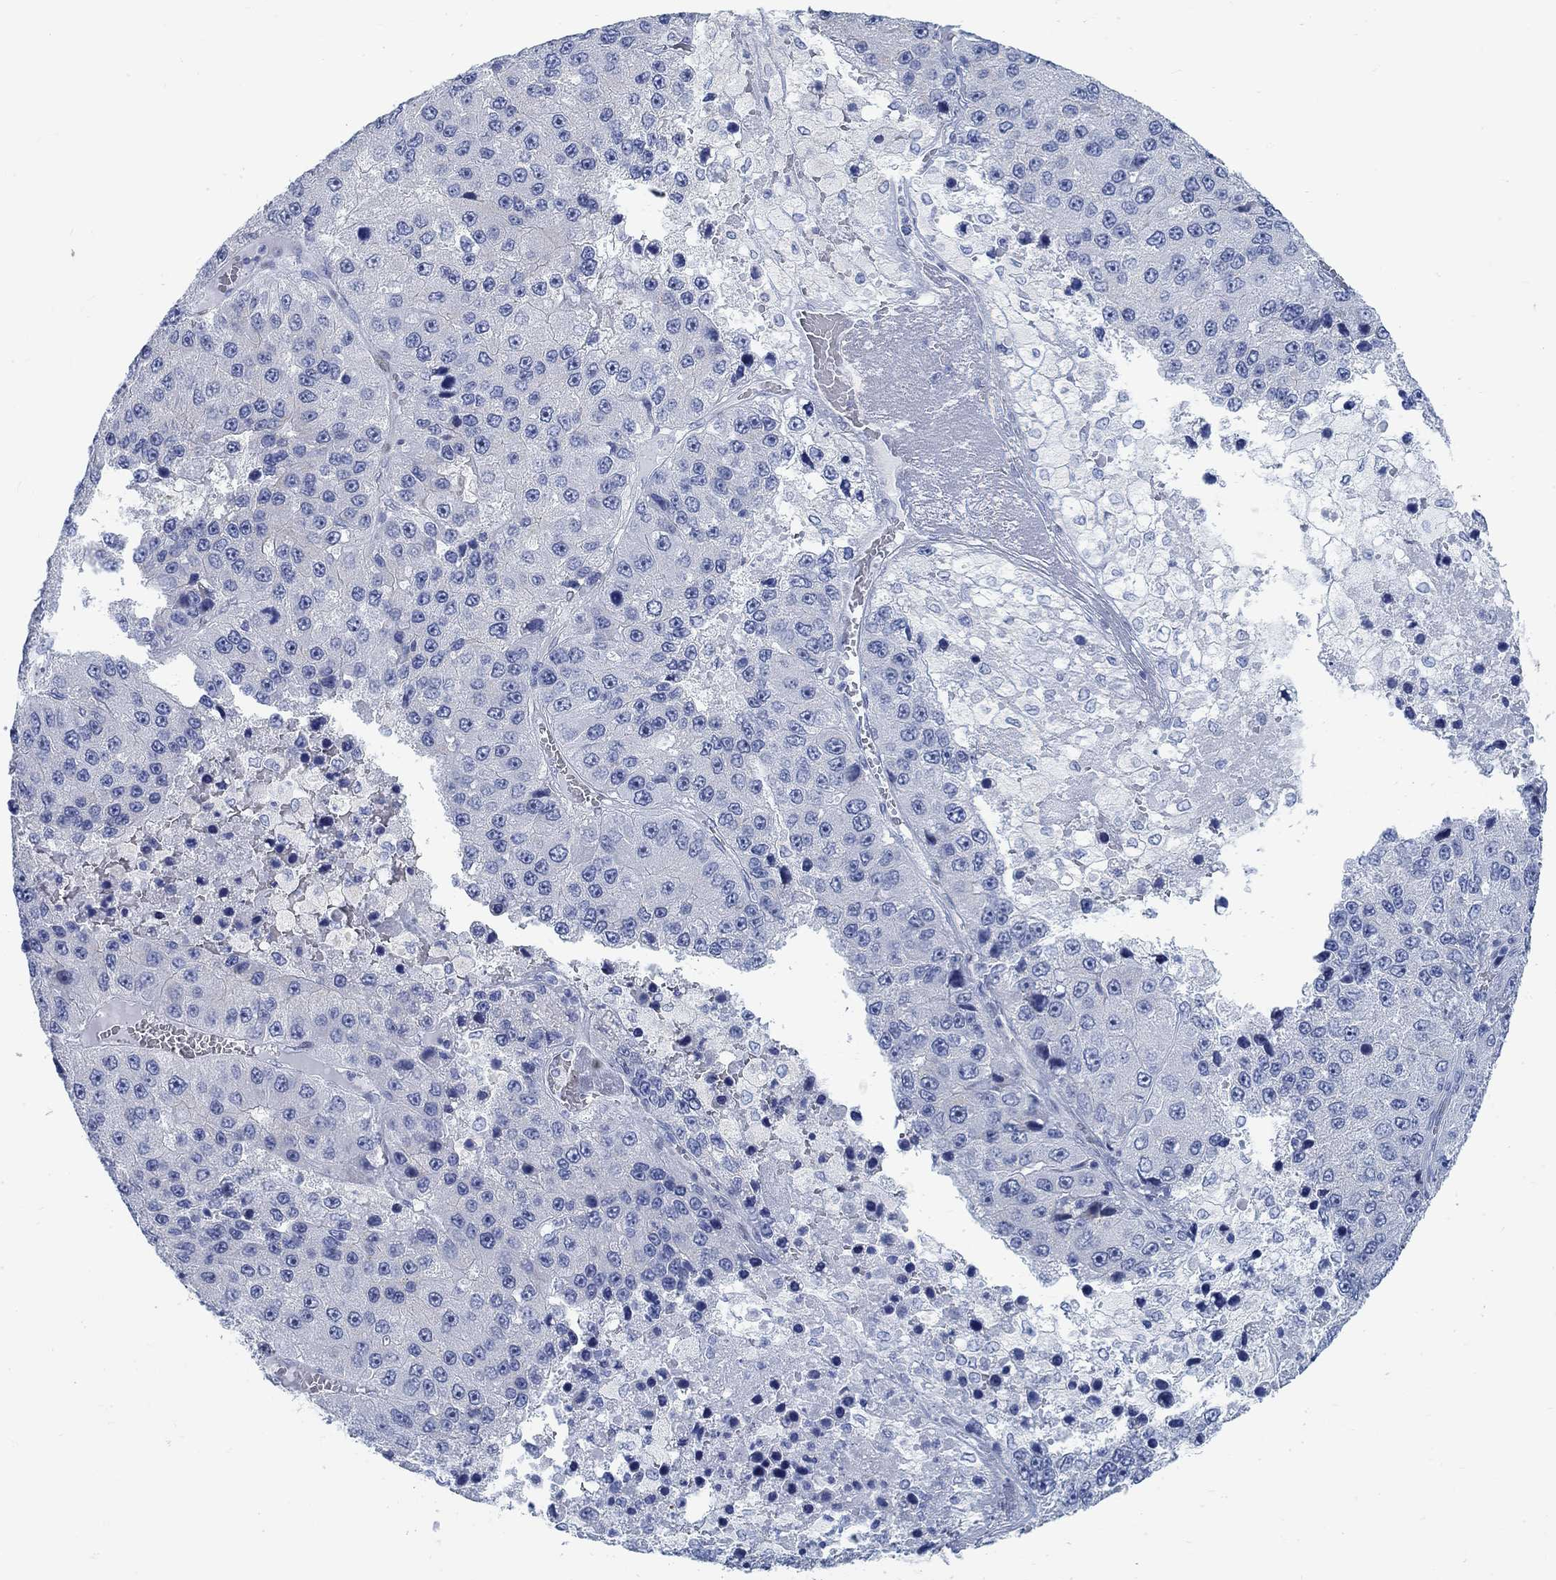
{"staining": {"intensity": "negative", "quantity": "none", "location": "none"}, "tissue": "liver cancer", "cell_type": "Tumor cells", "image_type": "cancer", "snomed": [{"axis": "morphology", "description": "Carcinoma, Hepatocellular, NOS"}, {"axis": "topography", "description": "Liver"}], "caption": "Immunohistochemistry photomicrograph of neoplastic tissue: liver hepatocellular carcinoma stained with DAB (3,3'-diaminobenzidine) demonstrates no significant protein staining in tumor cells.", "gene": "RBM20", "patient": {"sex": "female", "age": 73}}